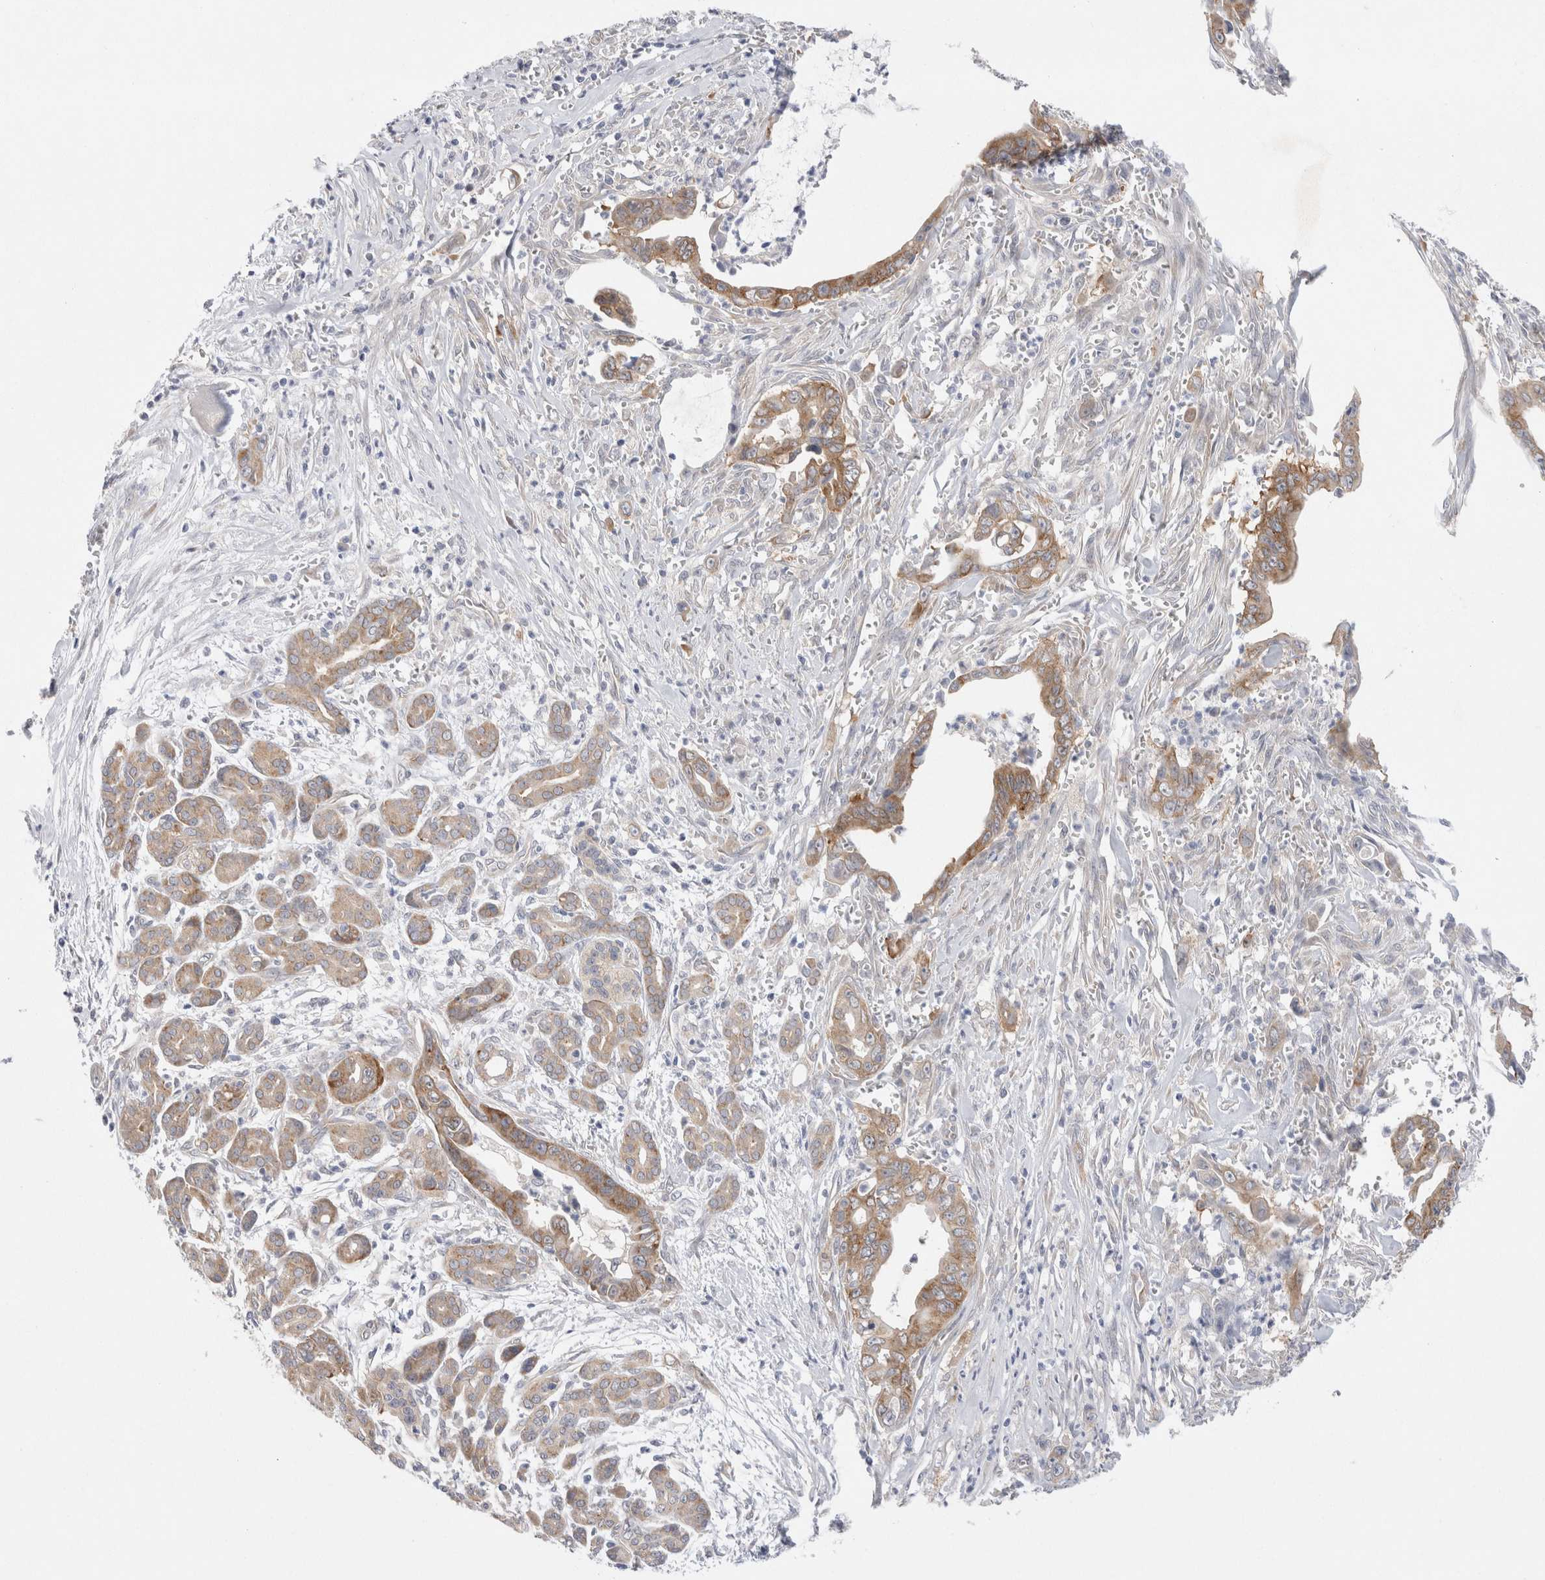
{"staining": {"intensity": "moderate", "quantity": ">75%", "location": "cytoplasmic/membranous"}, "tissue": "pancreatic cancer", "cell_type": "Tumor cells", "image_type": "cancer", "snomed": [{"axis": "morphology", "description": "Adenocarcinoma, NOS"}, {"axis": "topography", "description": "Pancreas"}], "caption": "Immunohistochemical staining of human pancreatic cancer (adenocarcinoma) exhibits moderate cytoplasmic/membranous protein expression in about >75% of tumor cells. The staining is performed using DAB brown chromogen to label protein expression. The nuclei are counter-stained blue using hematoxylin.", "gene": "WIPF2", "patient": {"sex": "male", "age": 59}}